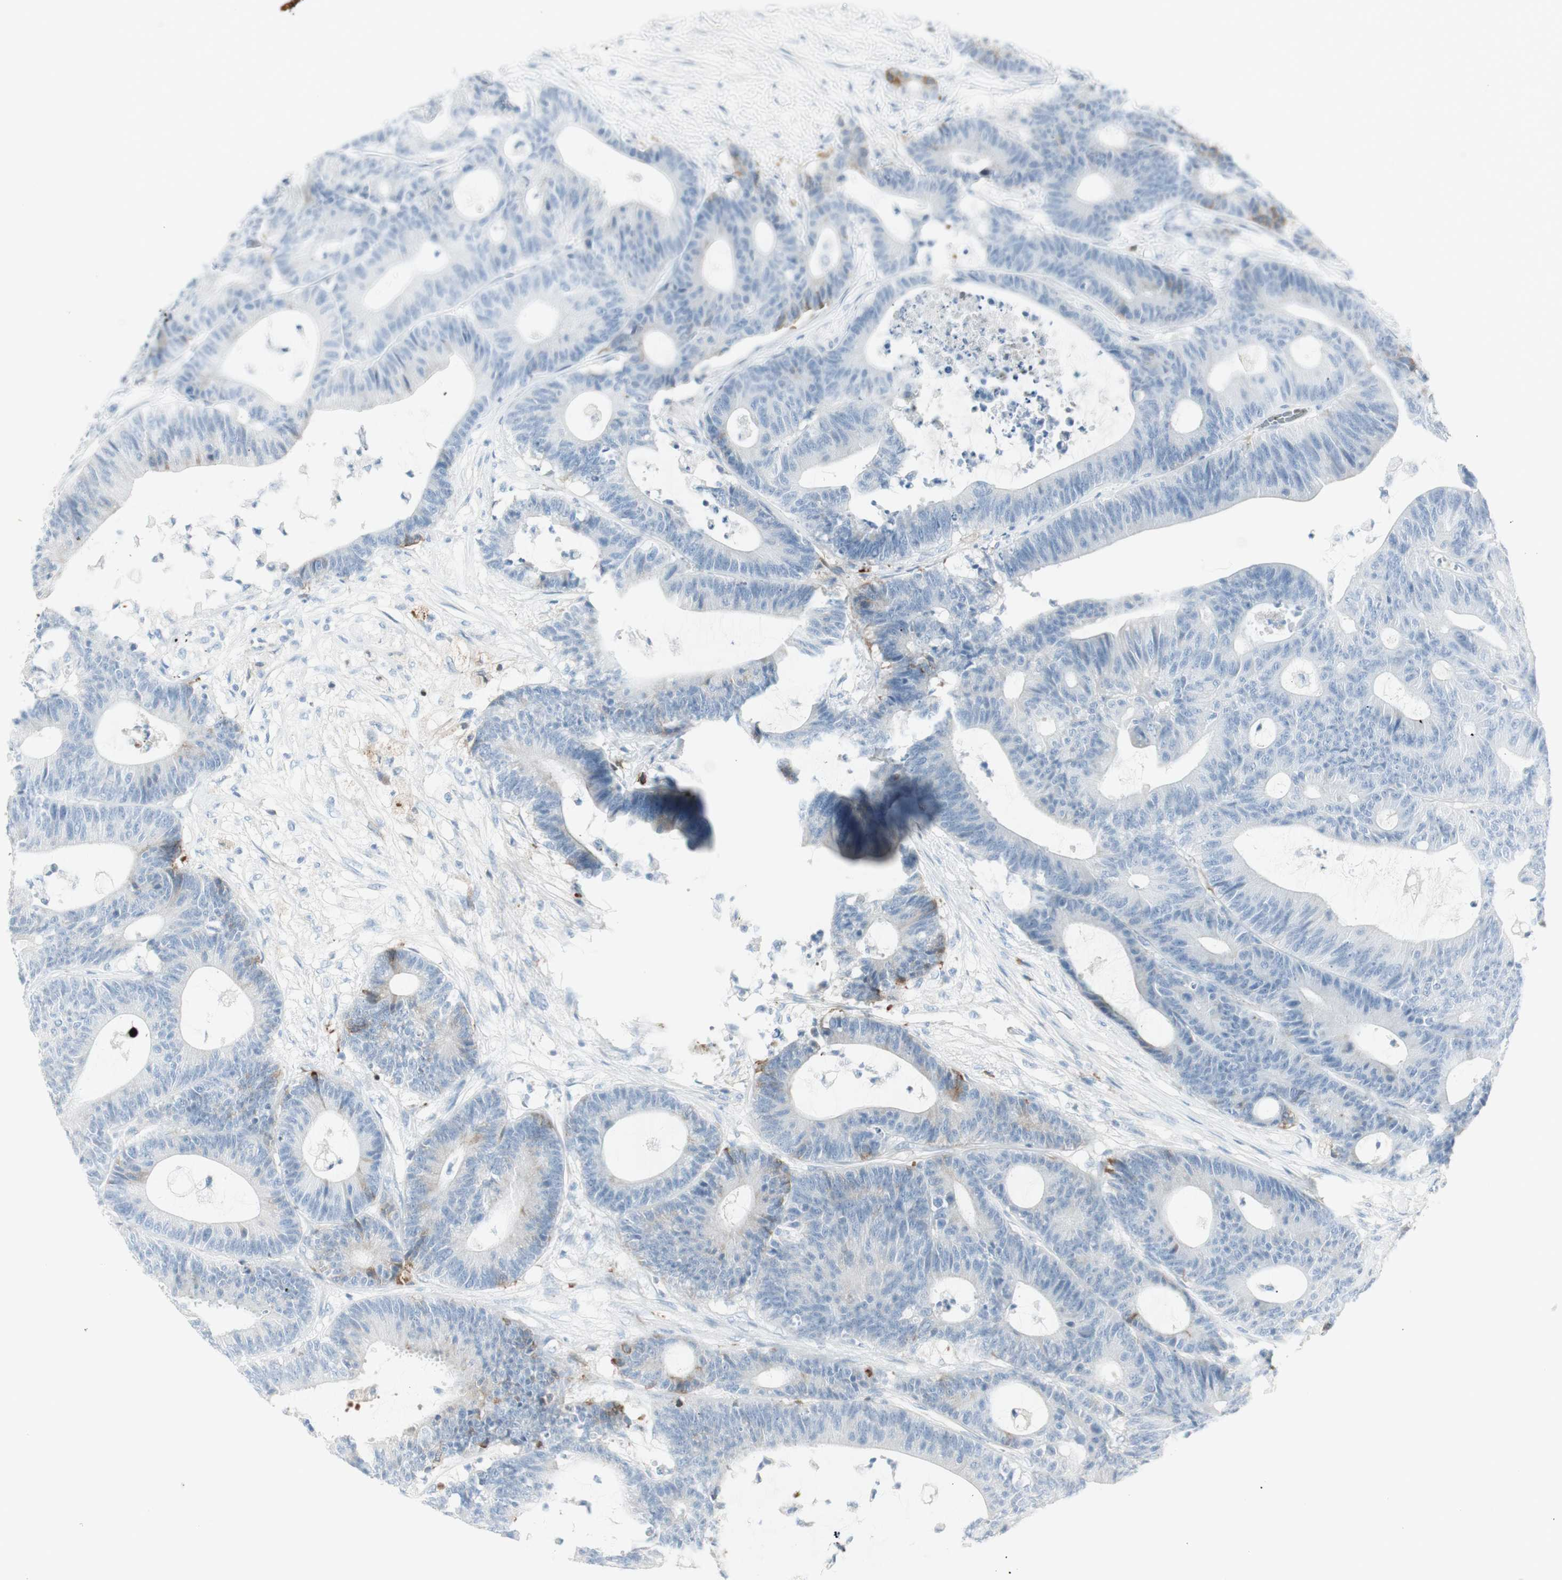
{"staining": {"intensity": "moderate", "quantity": "<25%", "location": "cytoplasmic/membranous"}, "tissue": "colorectal cancer", "cell_type": "Tumor cells", "image_type": "cancer", "snomed": [{"axis": "morphology", "description": "Adenocarcinoma, NOS"}, {"axis": "topography", "description": "Colon"}], "caption": "There is low levels of moderate cytoplasmic/membranous positivity in tumor cells of colorectal cancer, as demonstrated by immunohistochemical staining (brown color).", "gene": "MDK", "patient": {"sex": "female", "age": 84}}